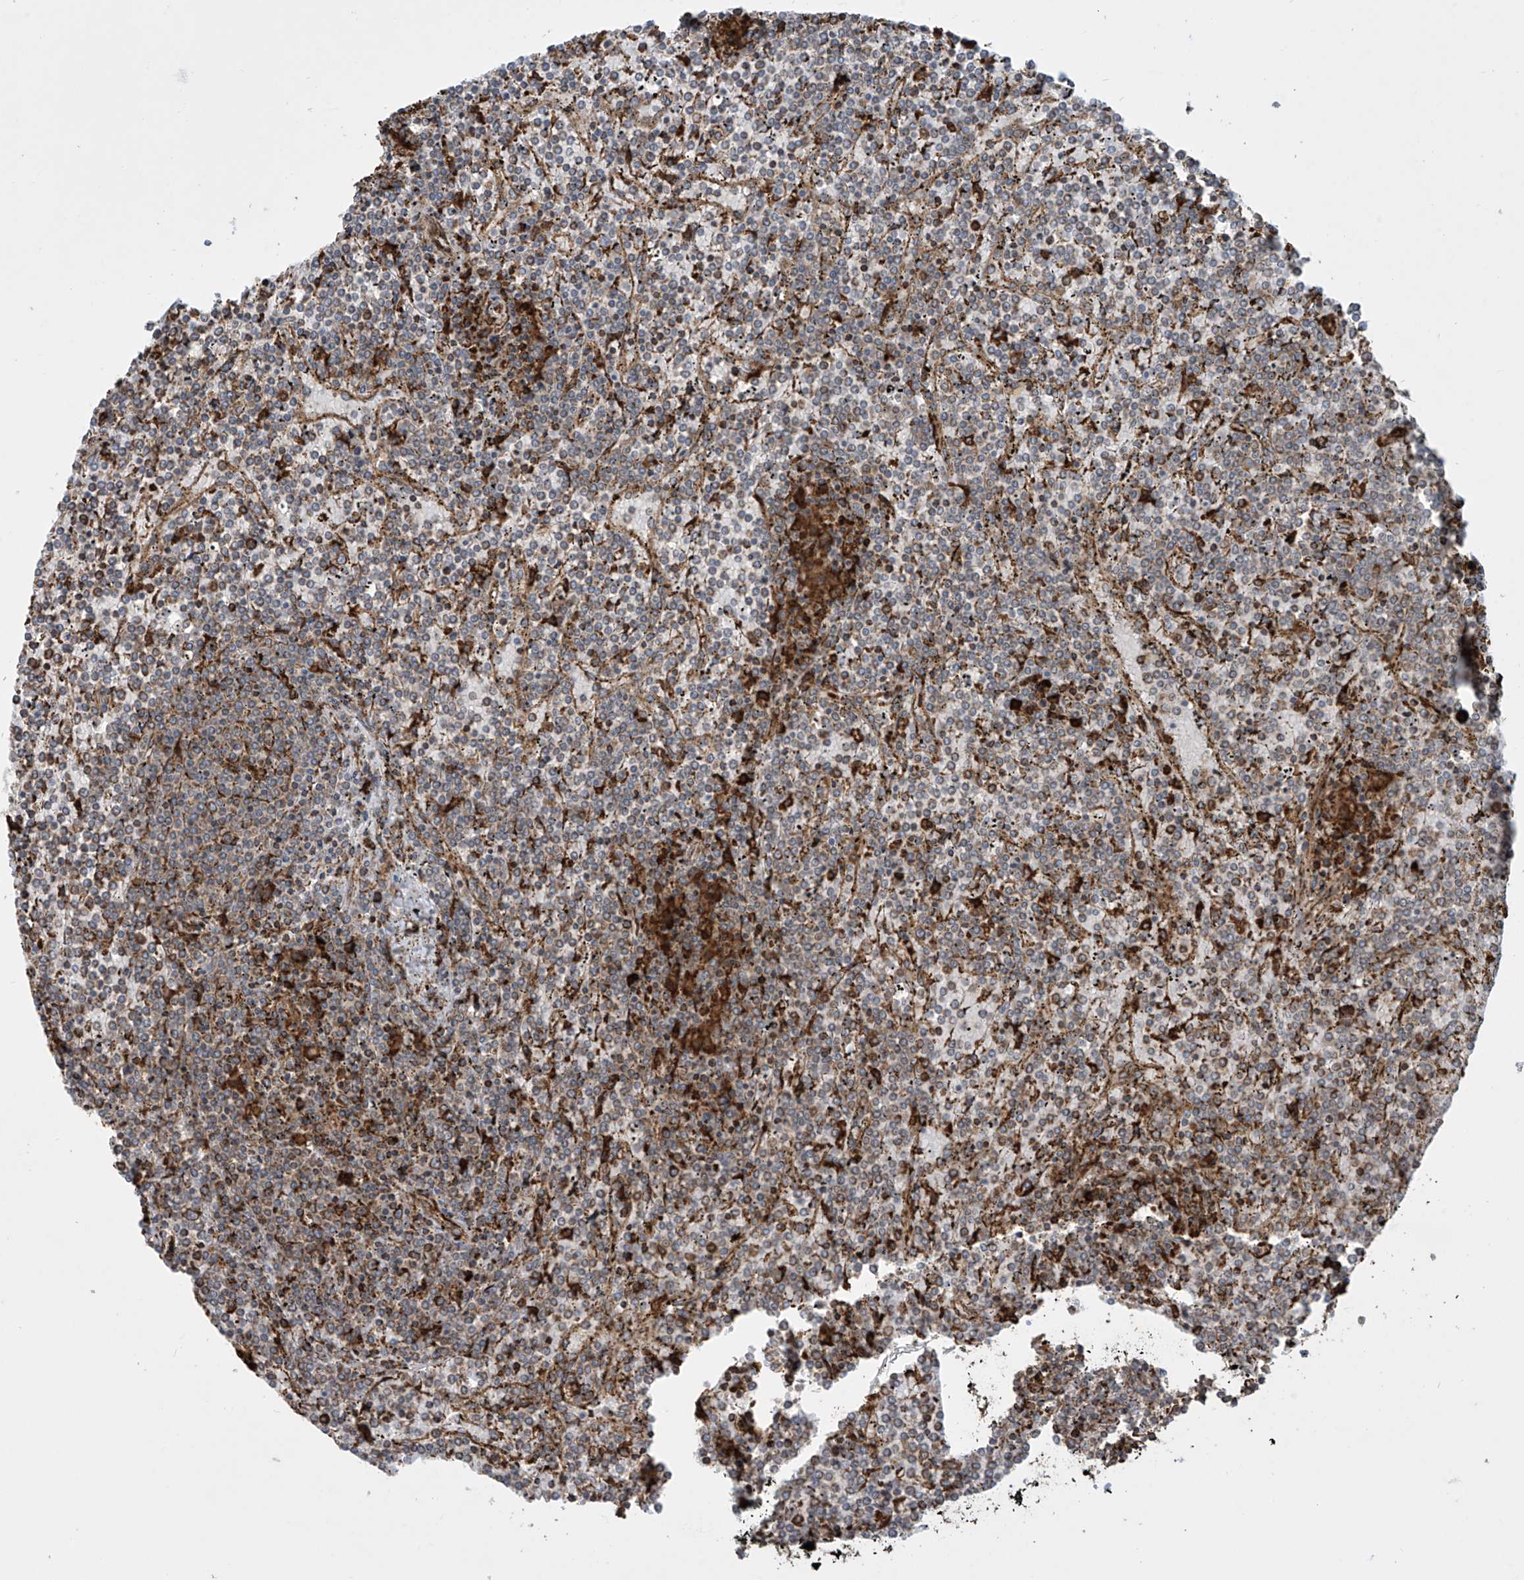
{"staining": {"intensity": "weak", "quantity": "25%-75%", "location": "cytoplasmic/membranous"}, "tissue": "lymphoma", "cell_type": "Tumor cells", "image_type": "cancer", "snomed": [{"axis": "morphology", "description": "Malignant lymphoma, non-Hodgkin's type, Low grade"}, {"axis": "topography", "description": "Spleen"}], "caption": "This micrograph displays malignant lymphoma, non-Hodgkin's type (low-grade) stained with IHC to label a protein in brown. The cytoplasmic/membranous of tumor cells show weak positivity for the protein. Nuclei are counter-stained blue.", "gene": "MX1", "patient": {"sex": "female", "age": 19}}